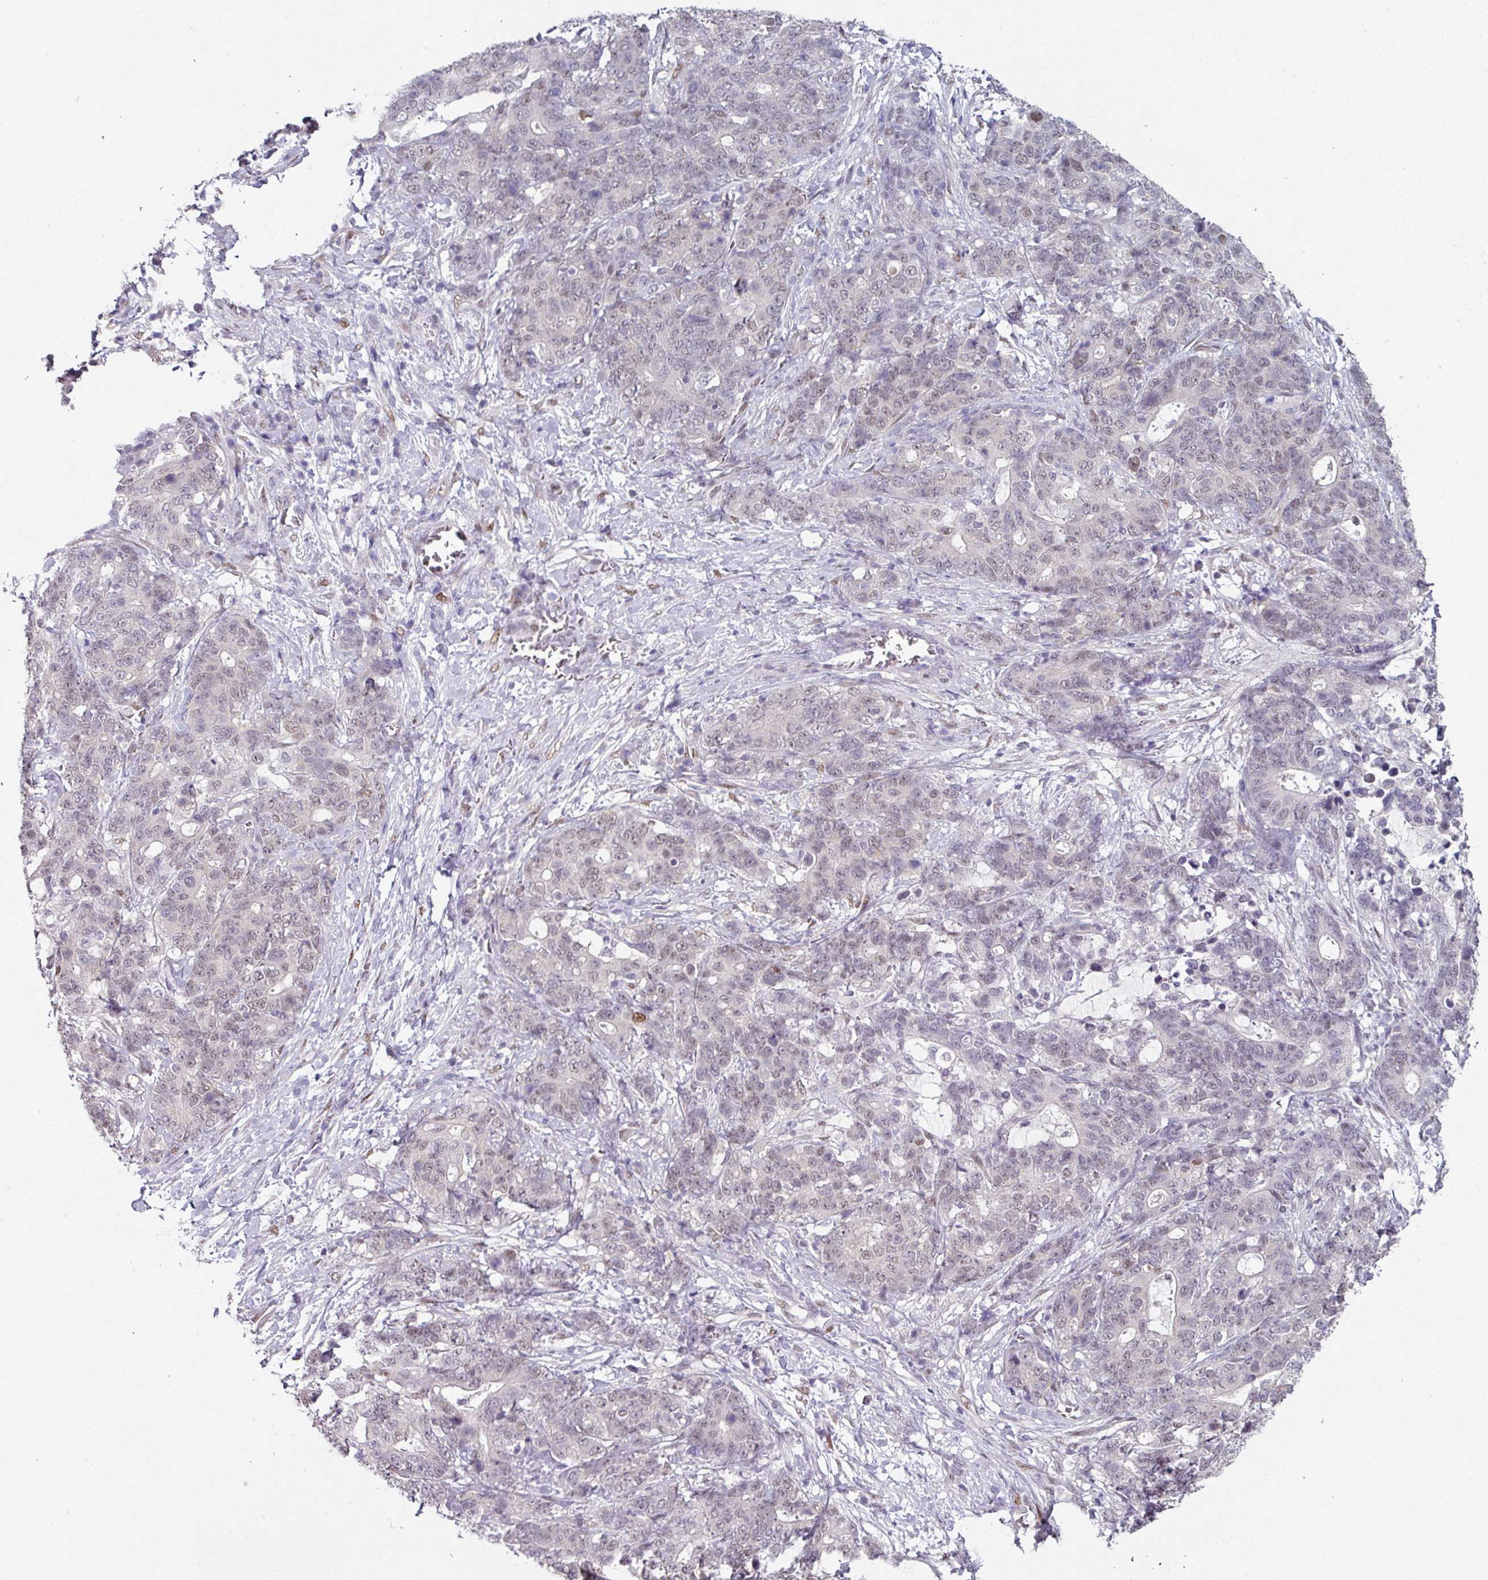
{"staining": {"intensity": "weak", "quantity": ">75%", "location": "nuclear"}, "tissue": "stomach cancer", "cell_type": "Tumor cells", "image_type": "cancer", "snomed": [{"axis": "morphology", "description": "Normal tissue, NOS"}, {"axis": "morphology", "description": "Adenocarcinoma, NOS"}, {"axis": "topography", "description": "Stomach"}], "caption": "Immunohistochemistry staining of stomach cancer, which reveals low levels of weak nuclear staining in approximately >75% of tumor cells indicating weak nuclear protein positivity. The staining was performed using DAB (3,3'-diaminobenzidine) (brown) for protein detection and nuclei were counterstained in hematoxylin (blue).", "gene": "ELK1", "patient": {"sex": "female", "age": 64}}